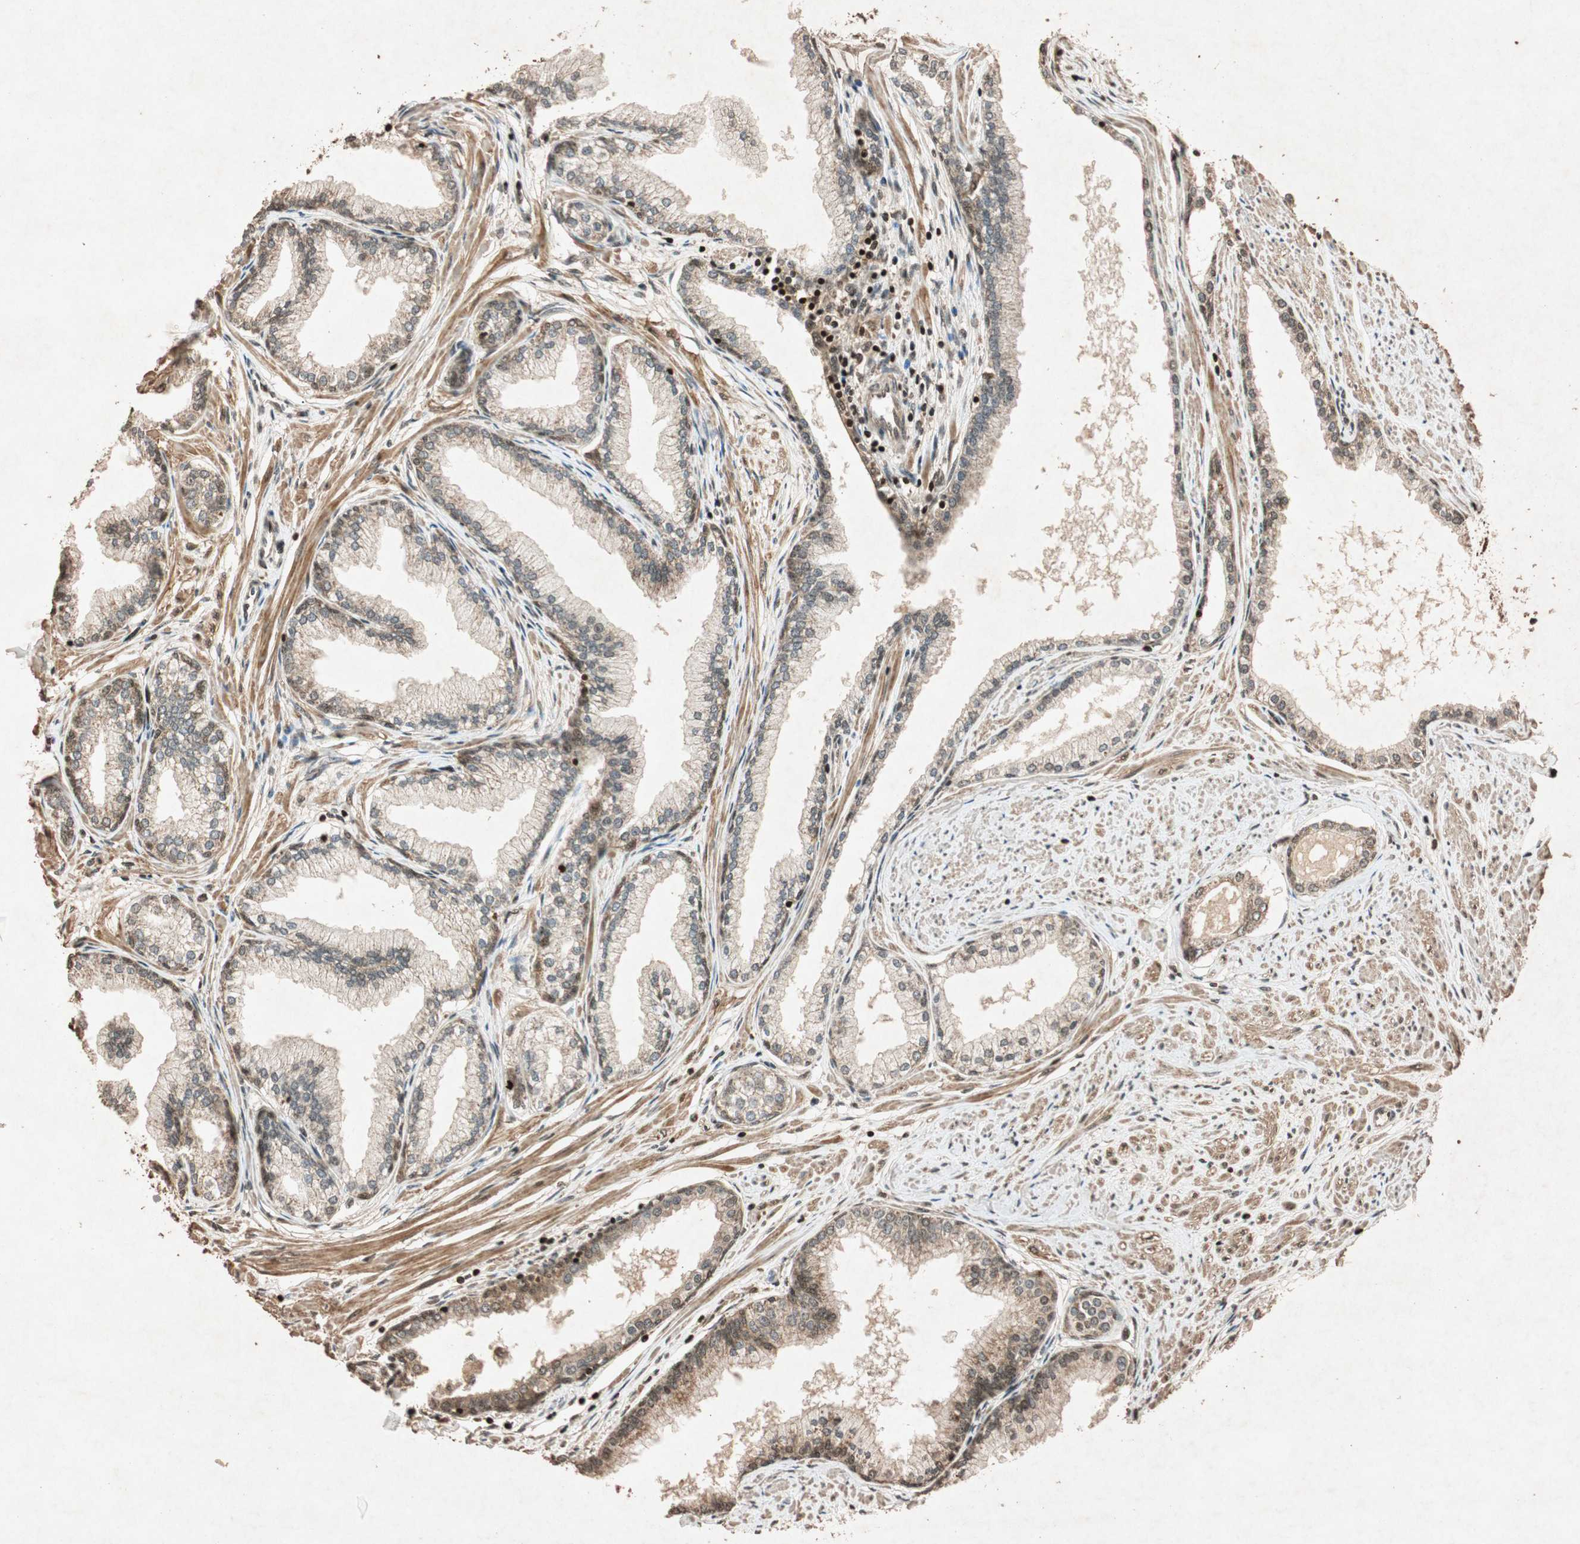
{"staining": {"intensity": "strong", "quantity": ">75%", "location": "cytoplasmic/membranous,nuclear"}, "tissue": "prostate", "cell_type": "Glandular cells", "image_type": "normal", "snomed": [{"axis": "morphology", "description": "Normal tissue, NOS"}, {"axis": "topography", "description": "Prostate"}], "caption": "A micrograph of human prostate stained for a protein demonstrates strong cytoplasmic/membranous,nuclear brown staining in glandular cells.", "gene": "ALKBH5", "patient": {"sex": "male", "age": 64}}